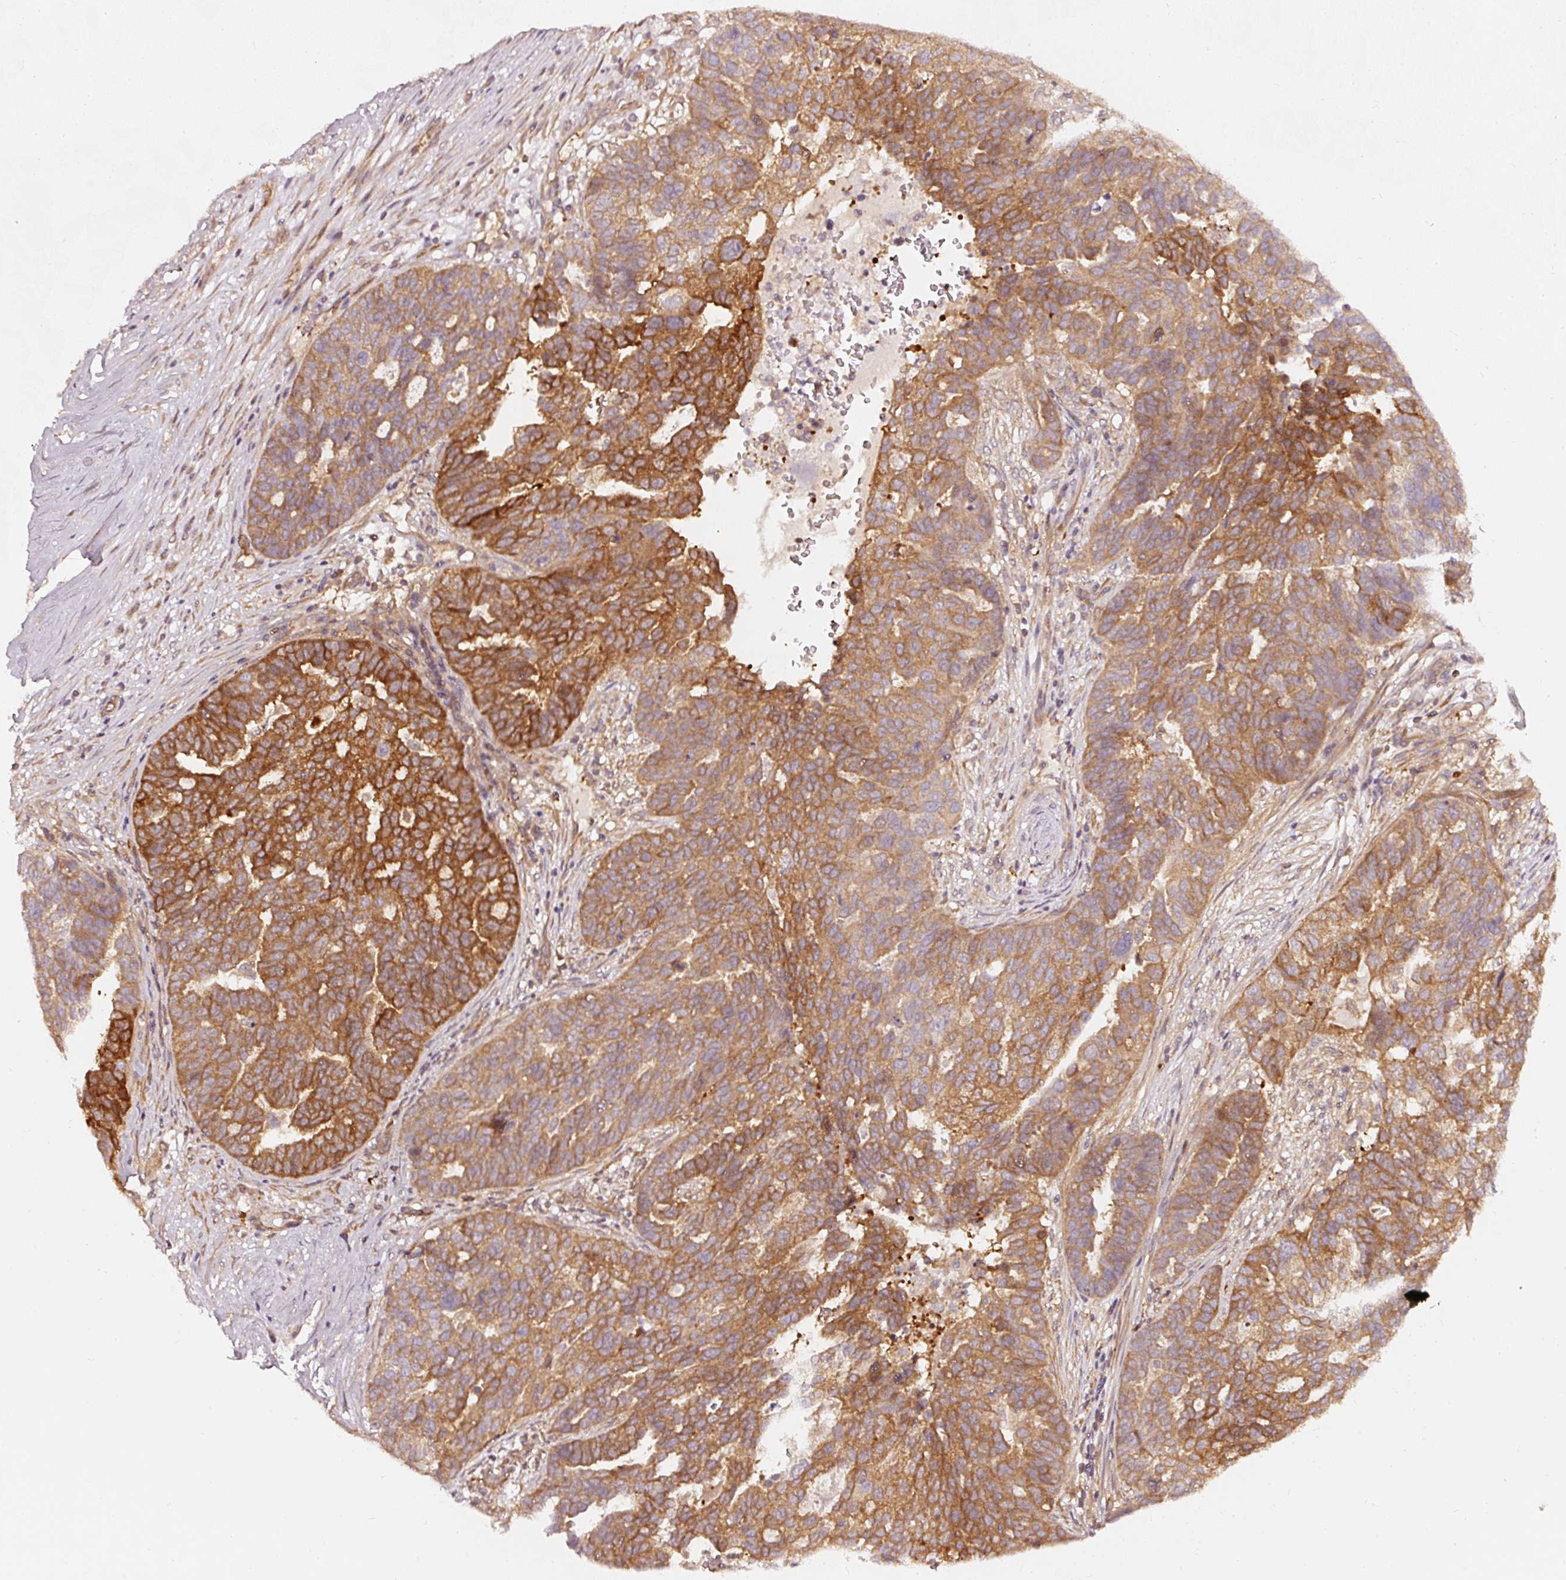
{"staining": {"intensity": "strong", "quantity": ">75%", "location": "cytoplasmic/membranous"}, "tissue": "ovarian cancer", "cell_type": "Tumor cells", "image_type": "cancer", "snomed": [{"axis": "morphology", "description": "Cystadenocarcinoma, serous, NOS"}, {"axis": "topography", "description": "Ovary"}], "caption": "This is a micrograph of immunohistochemistry staining of ovarian serous cystadenocarcinoma, which shows strong expression in the cytoplasmic/membranous of tumor cells.", "gene": "ASMTL", "patient": {"sex": "female", "age": 59}}